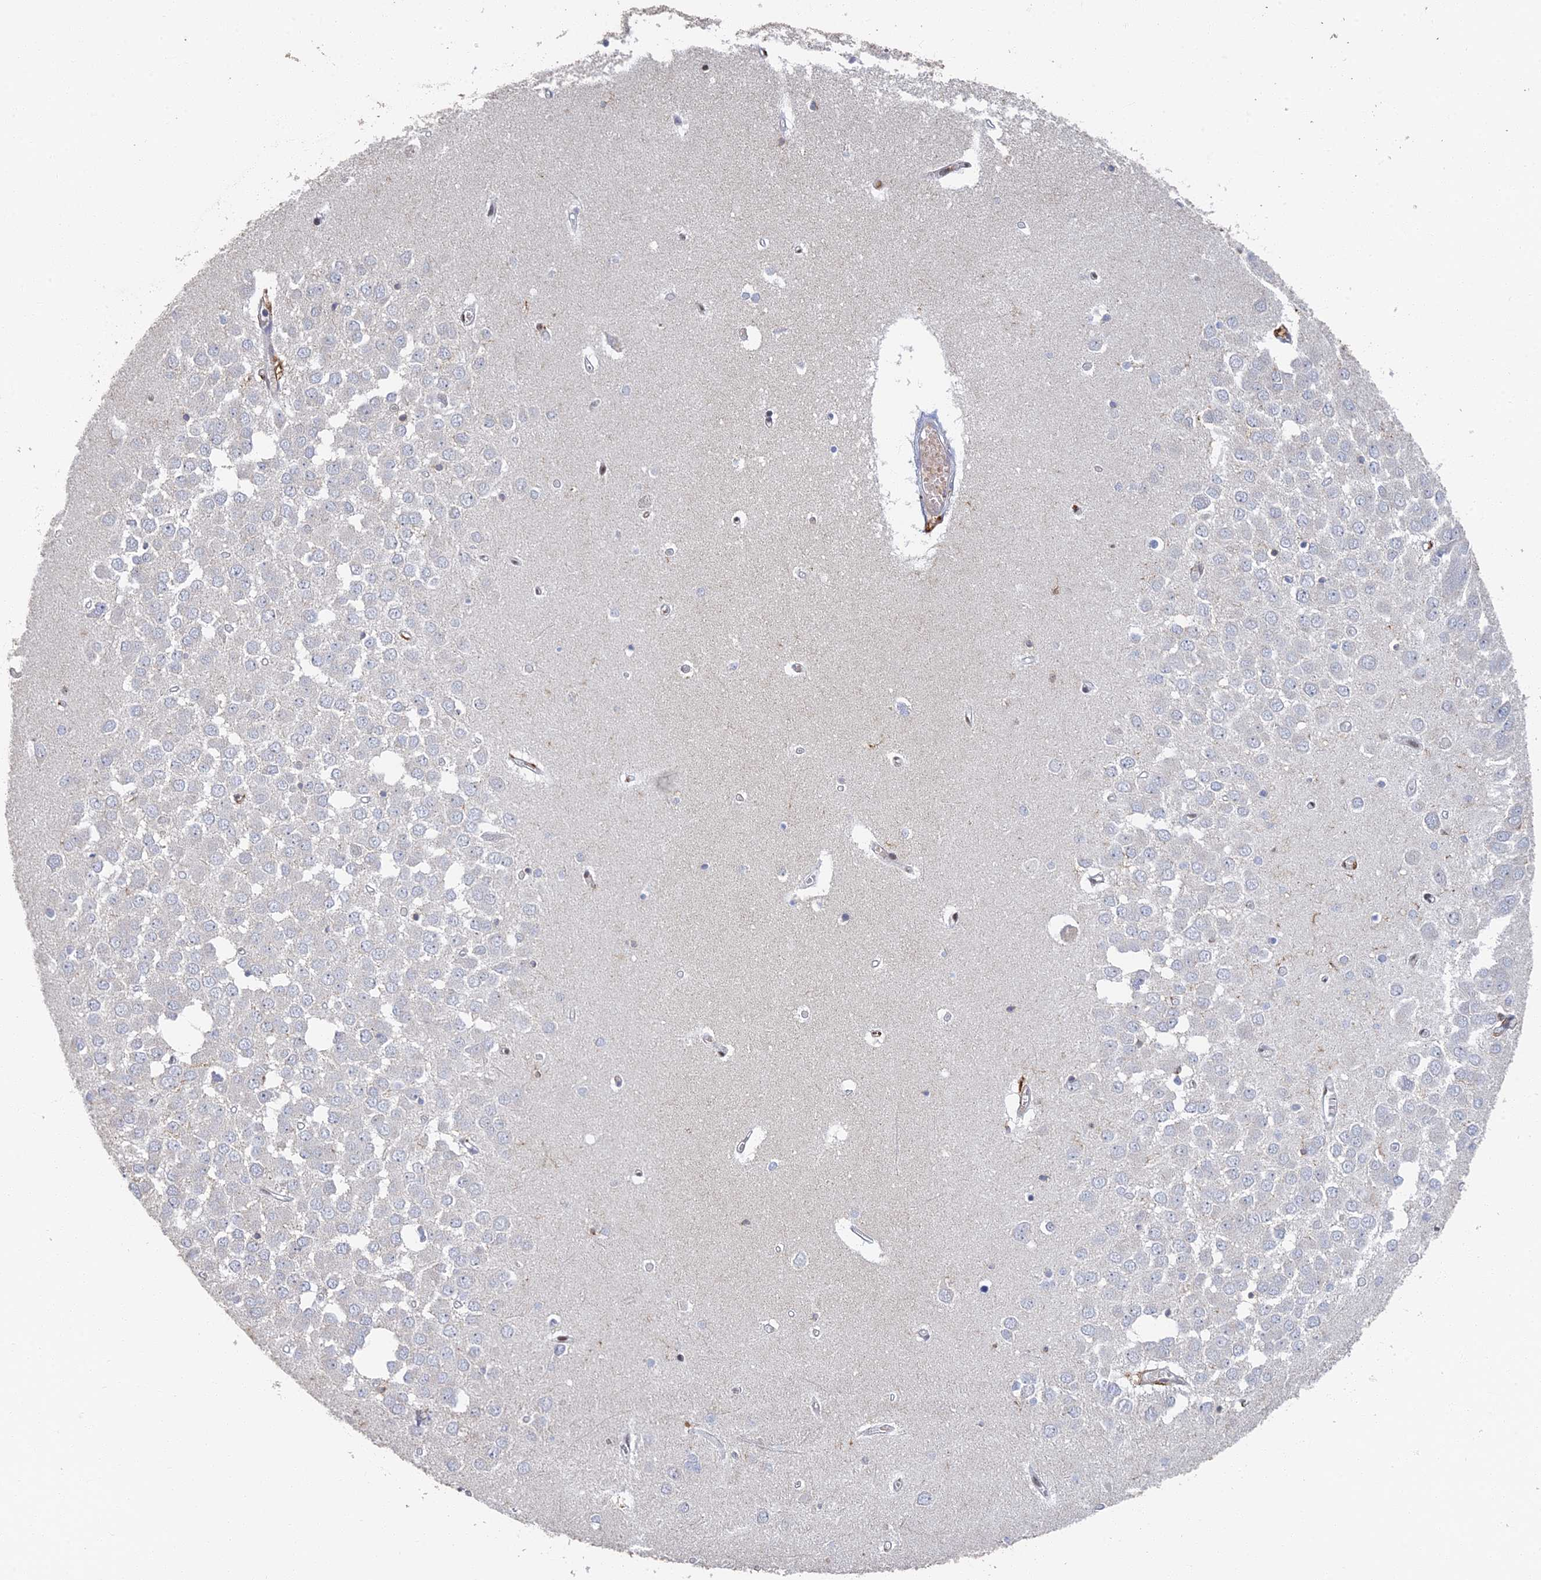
{"staining": {"intensity": "negative", "quantity": "none", "location": "none"}, "tissue": "hippocampus", "cell_type": "Glial cells", "image_type": "normal", "snomed": [{"axis": "morphology", "description": "Normal tissue, NOS"}, {"axis": "topography", "description": "Hippocampus"}], "caption": "The micrograph demonstrates no significant positivity in glial cells of hippocampus. (DAB immunohistochemistry (IHC), high magnification).", "gene": "GPATCH1", "patient": {"sex": "male", "age": 70}}